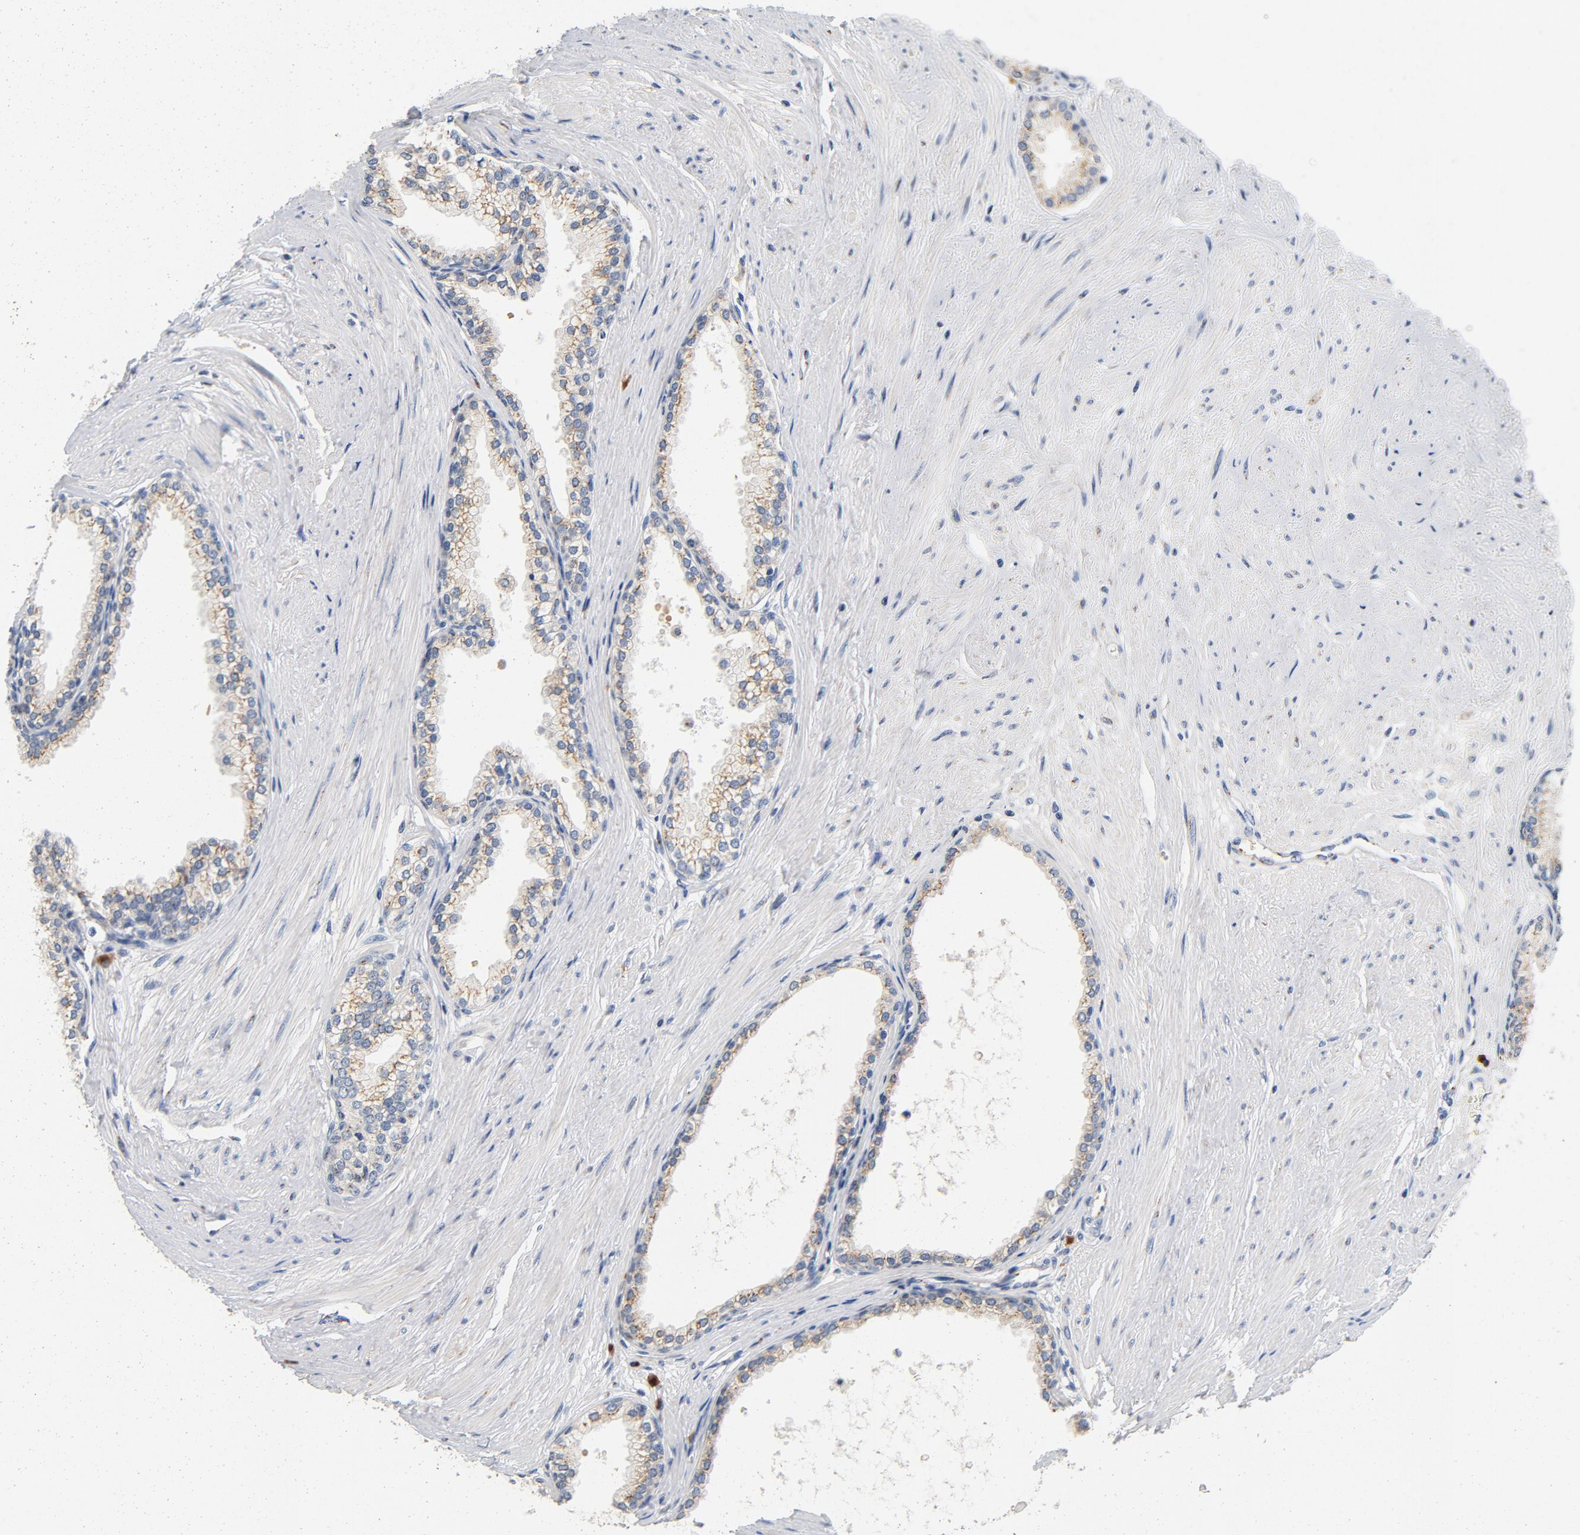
{"staining": {"intensity": "negative", "quantity": "none", "location": "none"}, "tissue": "prostate", "cell_type": "Glandular cells", "image_type": "normal", "snomed": [{"axis": "morphology", "description": "Normal tissue, NOS"}, {"axis": "topography", "description": "Prostate"}], "caption": "Immunohistochemistry of unremarkable human prostate shows no positivity in glandular cells. The staining is performed using DAB (3,3'-diaminobenzidine) brown chromogen with nuclei counter-stained in using hematoxylin.", "gene": "LMAN2", "patient": {"sex": "male", "age": 64}}